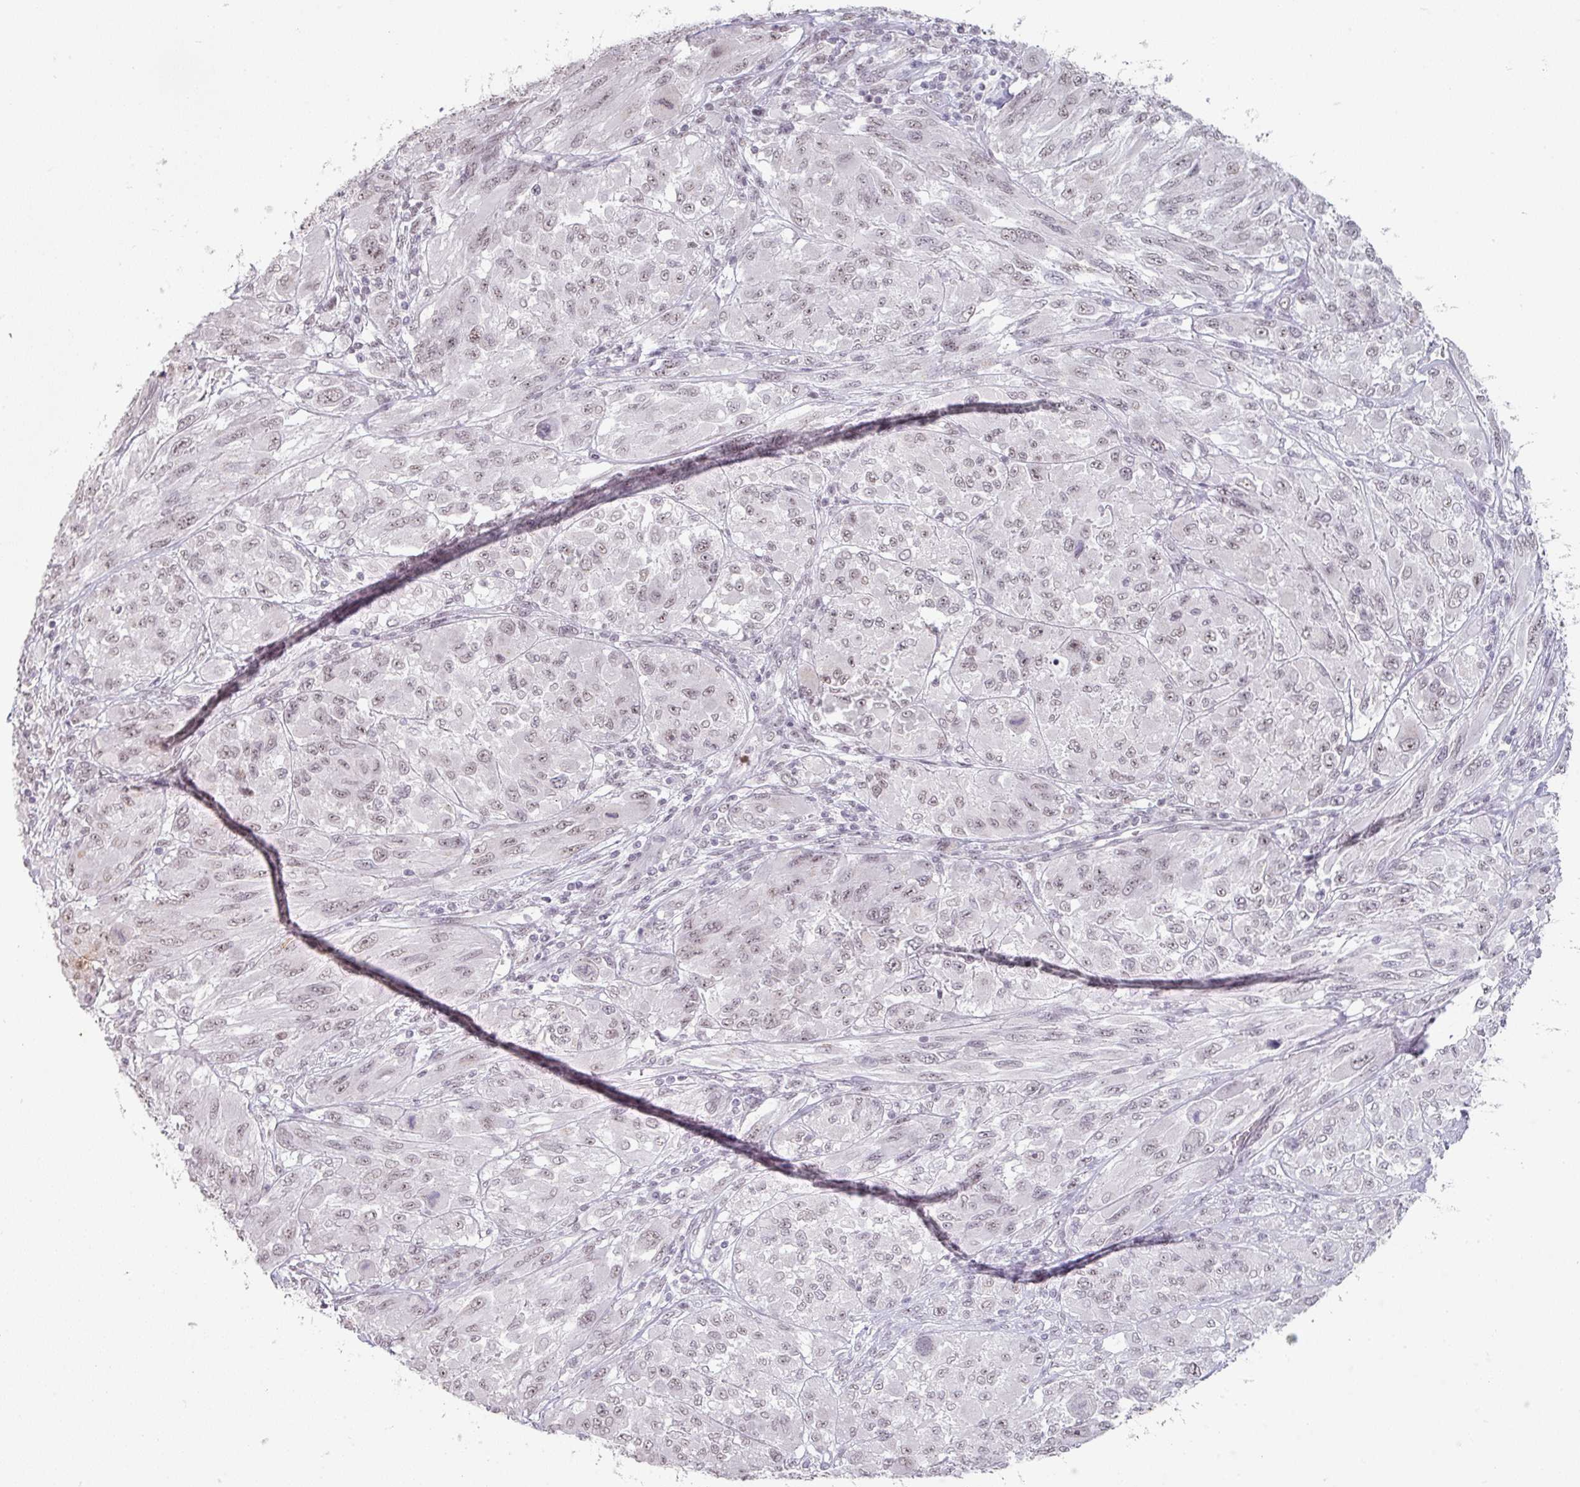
{"staining": {"intensity": "weak", "quantity": "25%-75%", "location": "nuclear"}, "tissue": "melanoma", "cell_type": "Tumor cells", "image_type": "cancer", "snomed": [{"axis": "morphology", "description": "Malignant melanoma, NOS"}, {"axis": "topography", "description": "Skin"}], "caption": "Melanoma was stained to show a protein in brown. There is low levels of weak nuclear expression in about 25%-75% of tumor cells.", "gene": "SPRR1A", "patient": {"sex": "female", "age": 91}}